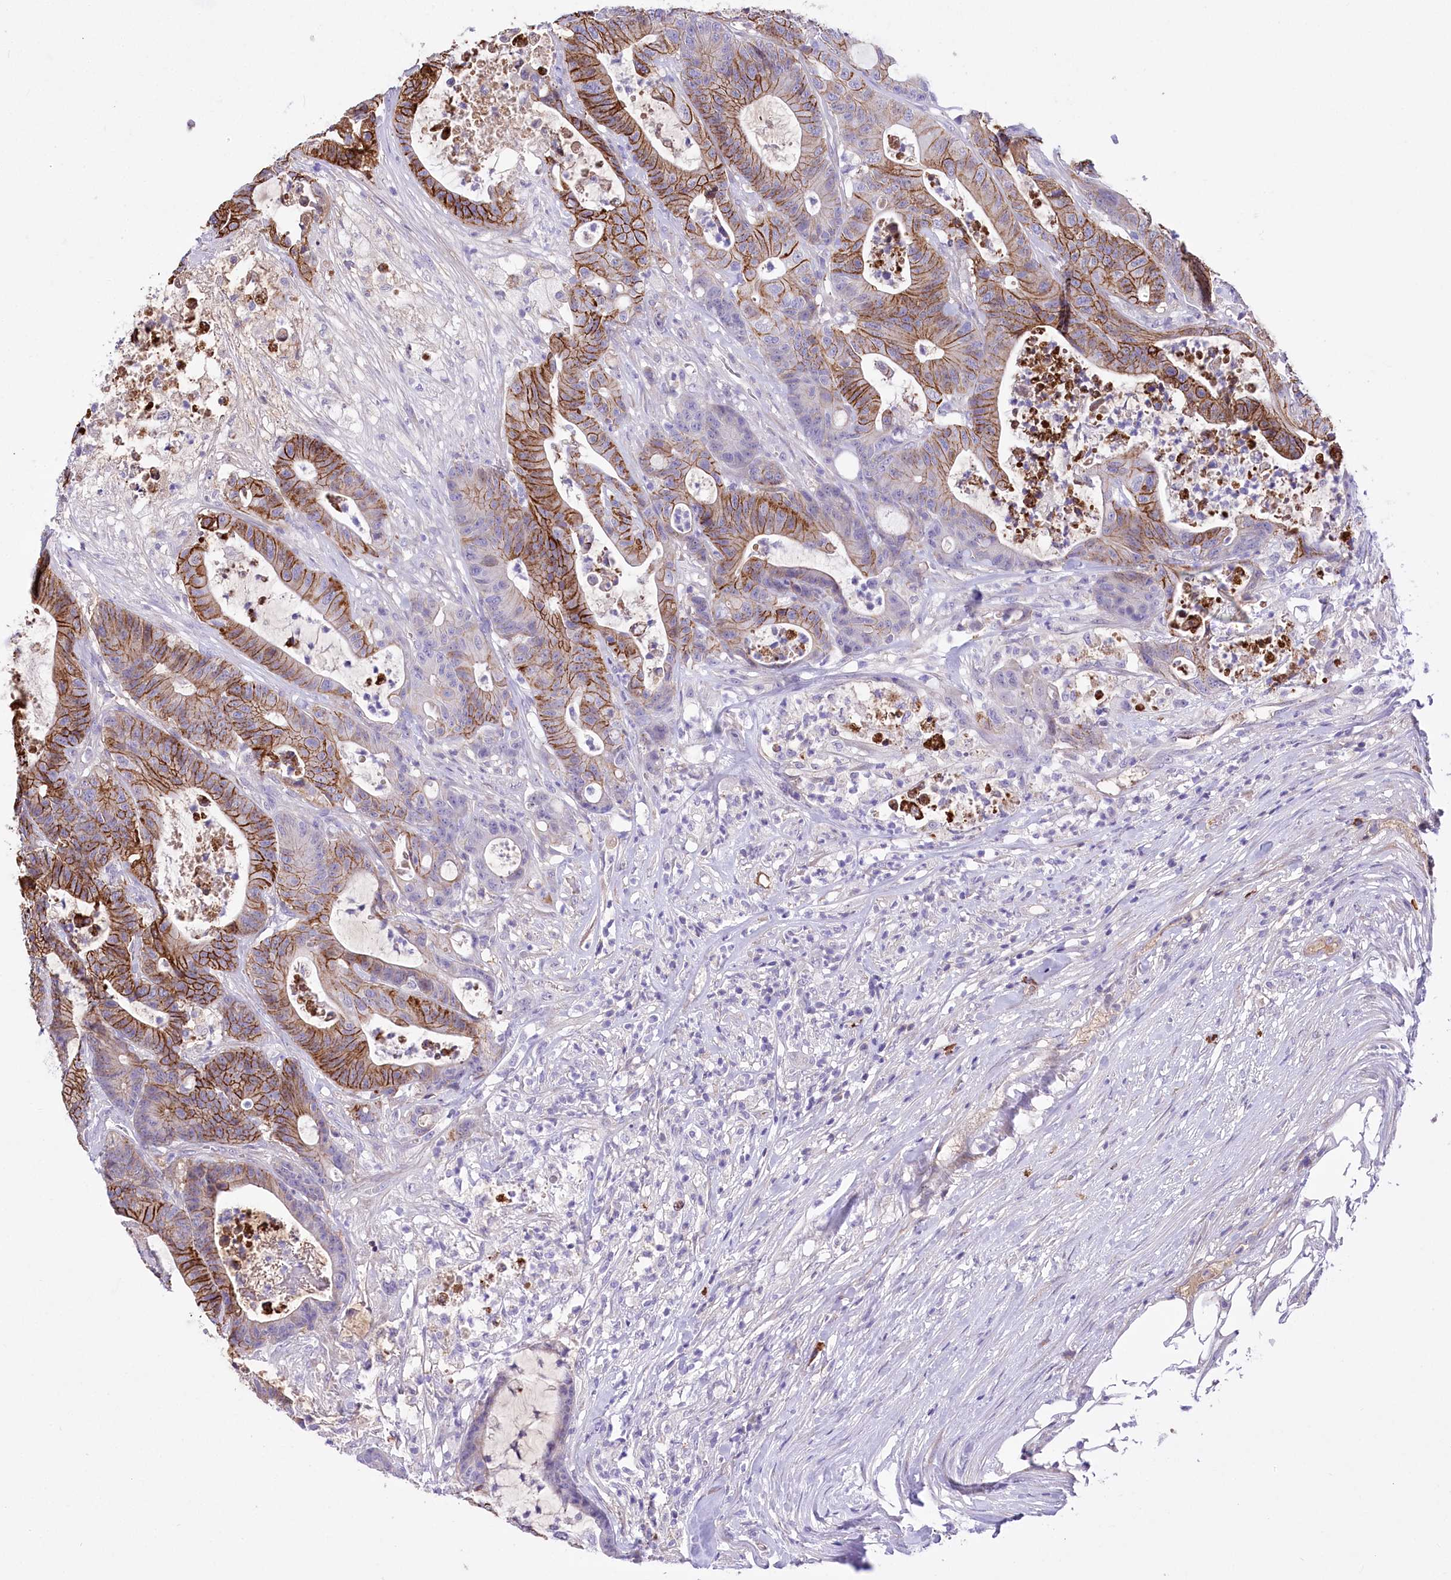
{"staining": {"intensity": "strong", "quantity": "25%-75%", "location": "cytoplasmic/membranous"}, "tissue": "colorectal cancer", "cell_type": "Tumor cells", "image_type": "cancer", "snomed": [{"axis": "morphology", "description": "Adenocarcinoma, NOS"}, {"axis": "topography", "description": "Colon"}], "caption": "IHC (DAB (3,3'-diaminobenzidine)) staining of colorectal cancer reveals strong cytoplasmic/membranous protein staining in about 25%-75% of tumor cells. The protein of interest is stained brown, and the nuclei are stained in blue (DAB (3,3'-diaminobenzidine) IHC with brightfield microscopy, high magnification).", "gene": "CEP164", "patient": {"sex": "female", "age": 84}}